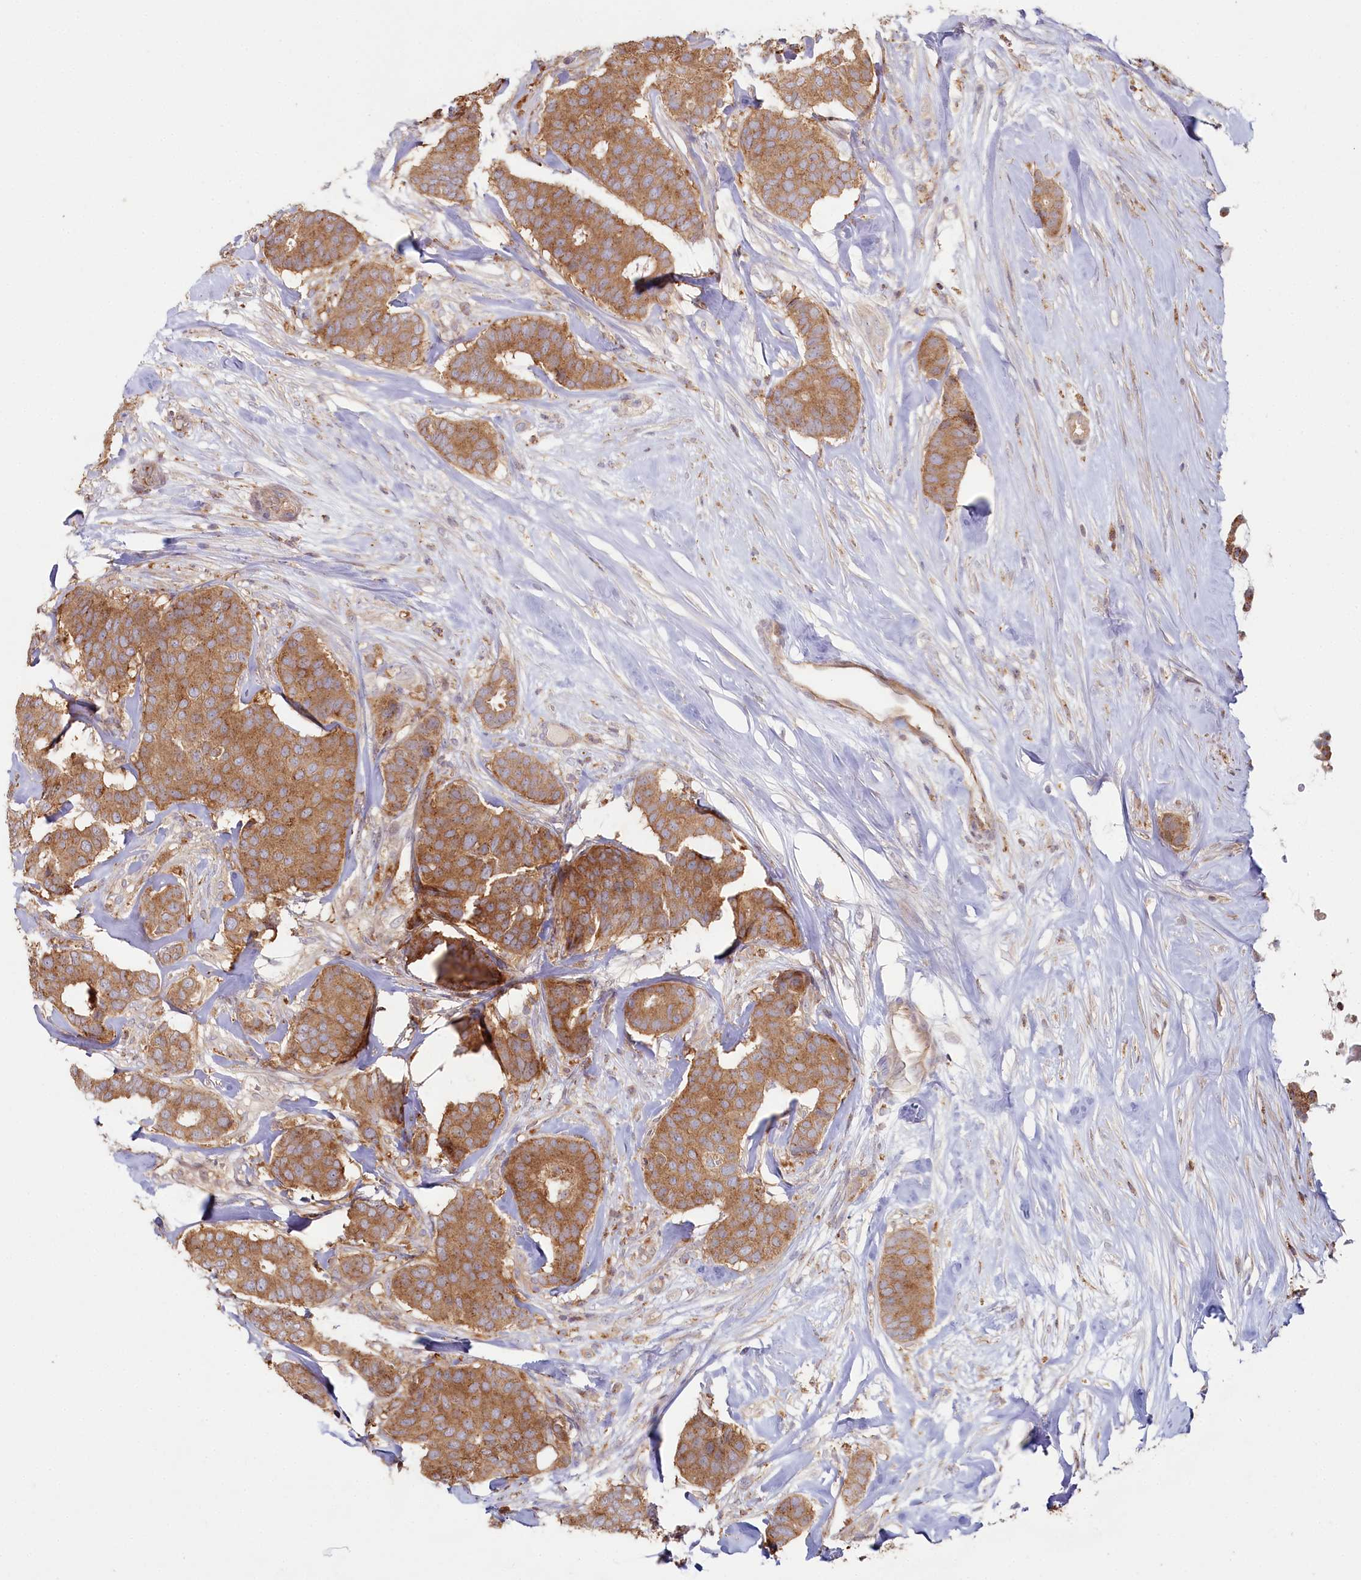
{"staining": {"intensity": "moderate", "quantity": ">75%", "location": "cytoplasmic/membranous"}, "tissue": "breast cancer", "cell_type": "Tumor cells", "image_type": "cancer", "snomed": [{"axis": "morphology", "description": "Duct carcinoma"}, {"axis": "topography", "description": "Breast"}], "caption": "Immunohistochemistry (IHC) micrograph of human breast infiltrating ductal carcinoma stained for a protein (brown), which displays medium levels of moderate cytoplasmic/membranous expression in approximately >75% of tumor cells.", "gene": "HAL", "patient": {"sex": "female", "age": 75}}